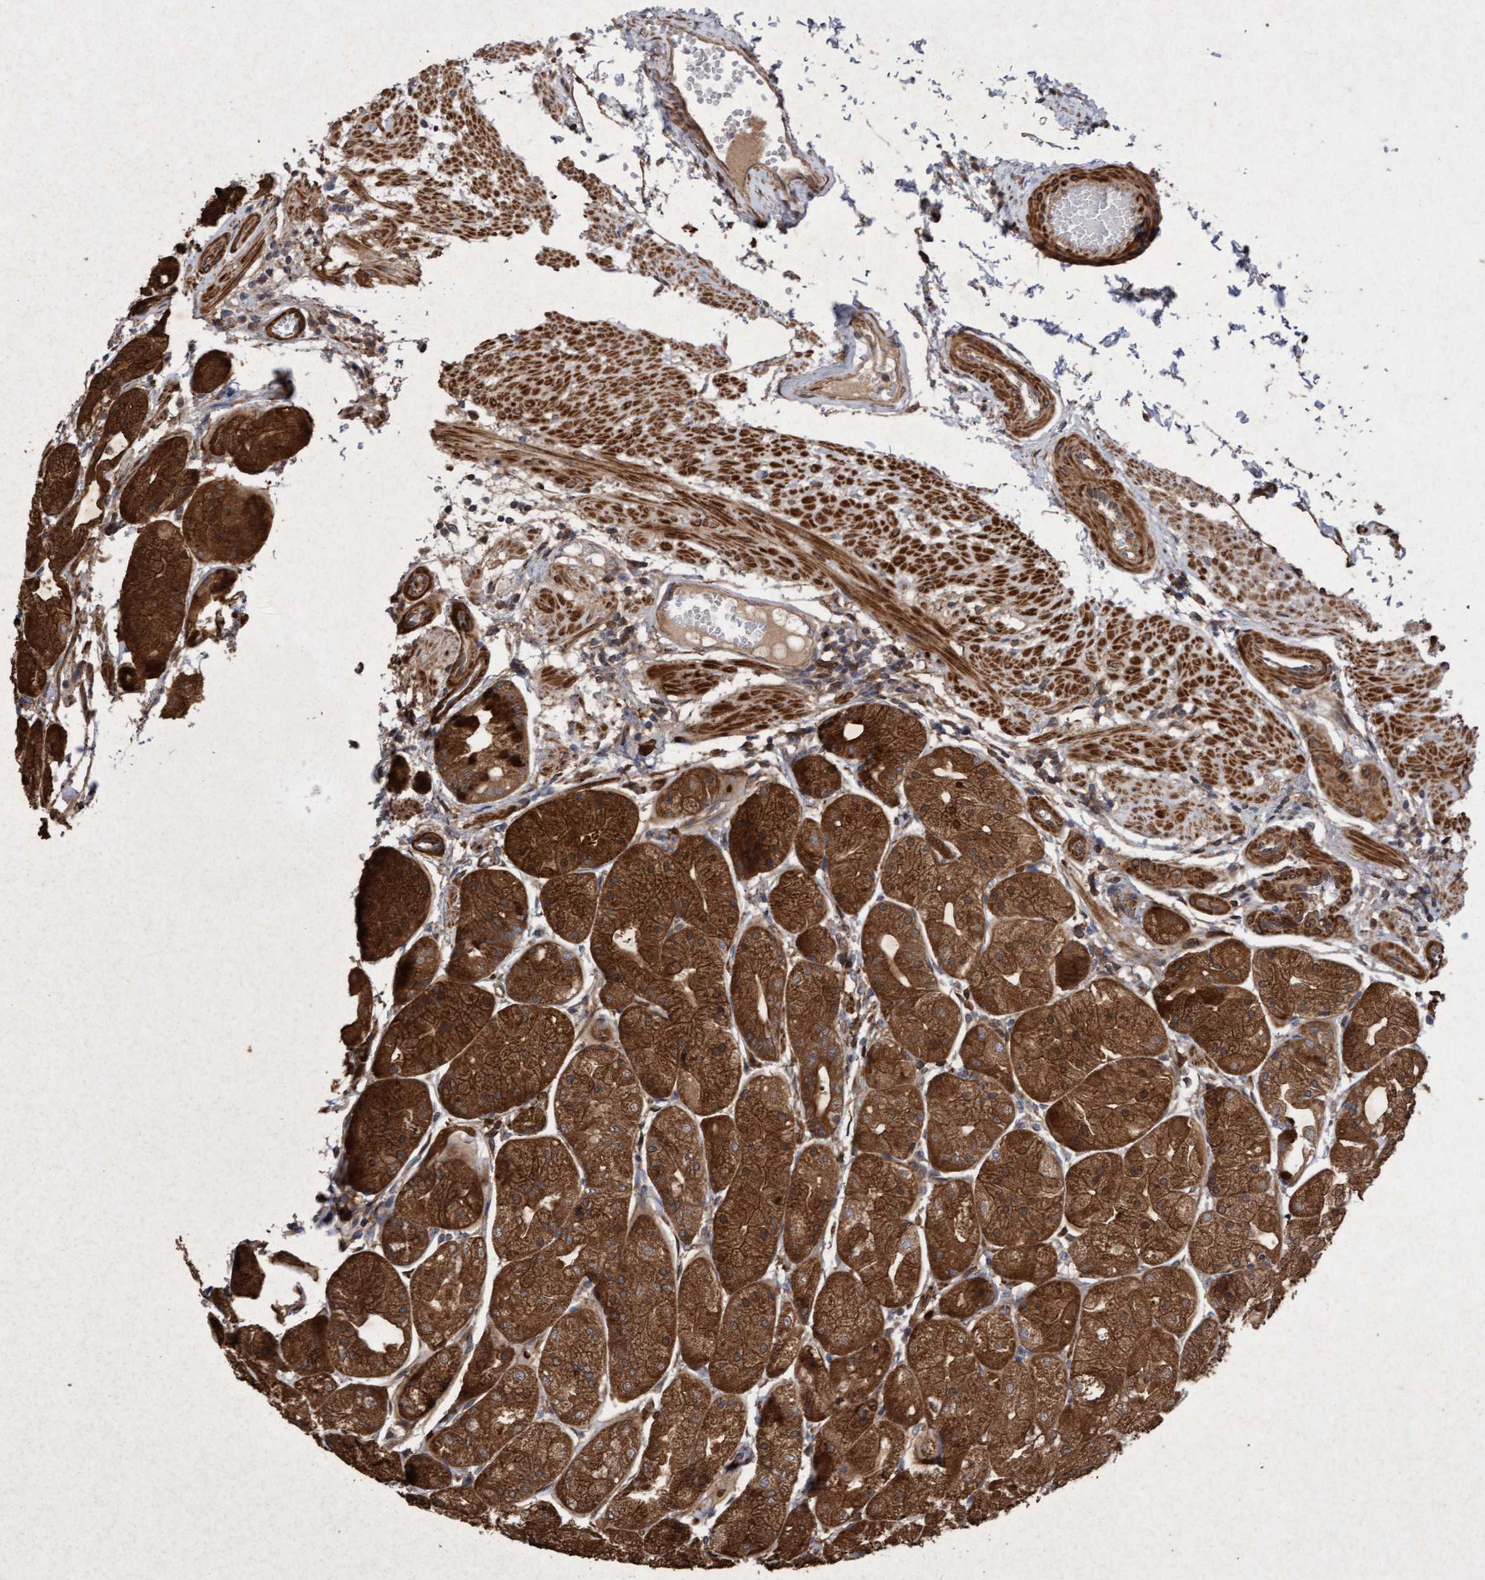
{"staining": {"intensity": "strong", "quantity": ">75%", "location": "cytoplasmic/membranous"}, "tissue": "stomach", "cell_type": "Glandular cells", "image_type": "normal", "snomed": [{"axis": "morphology", "description": "Normal tissue, NOS"}, {"axis": "topography", "description": "Stomach, upper"}], "caption": "Immunohistochemistry (IHC) staining of unremarkable stomach, which displays high levels of strong cytoplasmic/membranous positivity in about >75% of glandular cells indicating strong cytoplasmic/membranous protein staining. The staining was performed using DAB (brown) for protein detection and nuclei were counterstained in hematoxylin (blue).", "gene": "ELP5", "patient": {"sex": "male", "age": 72}}